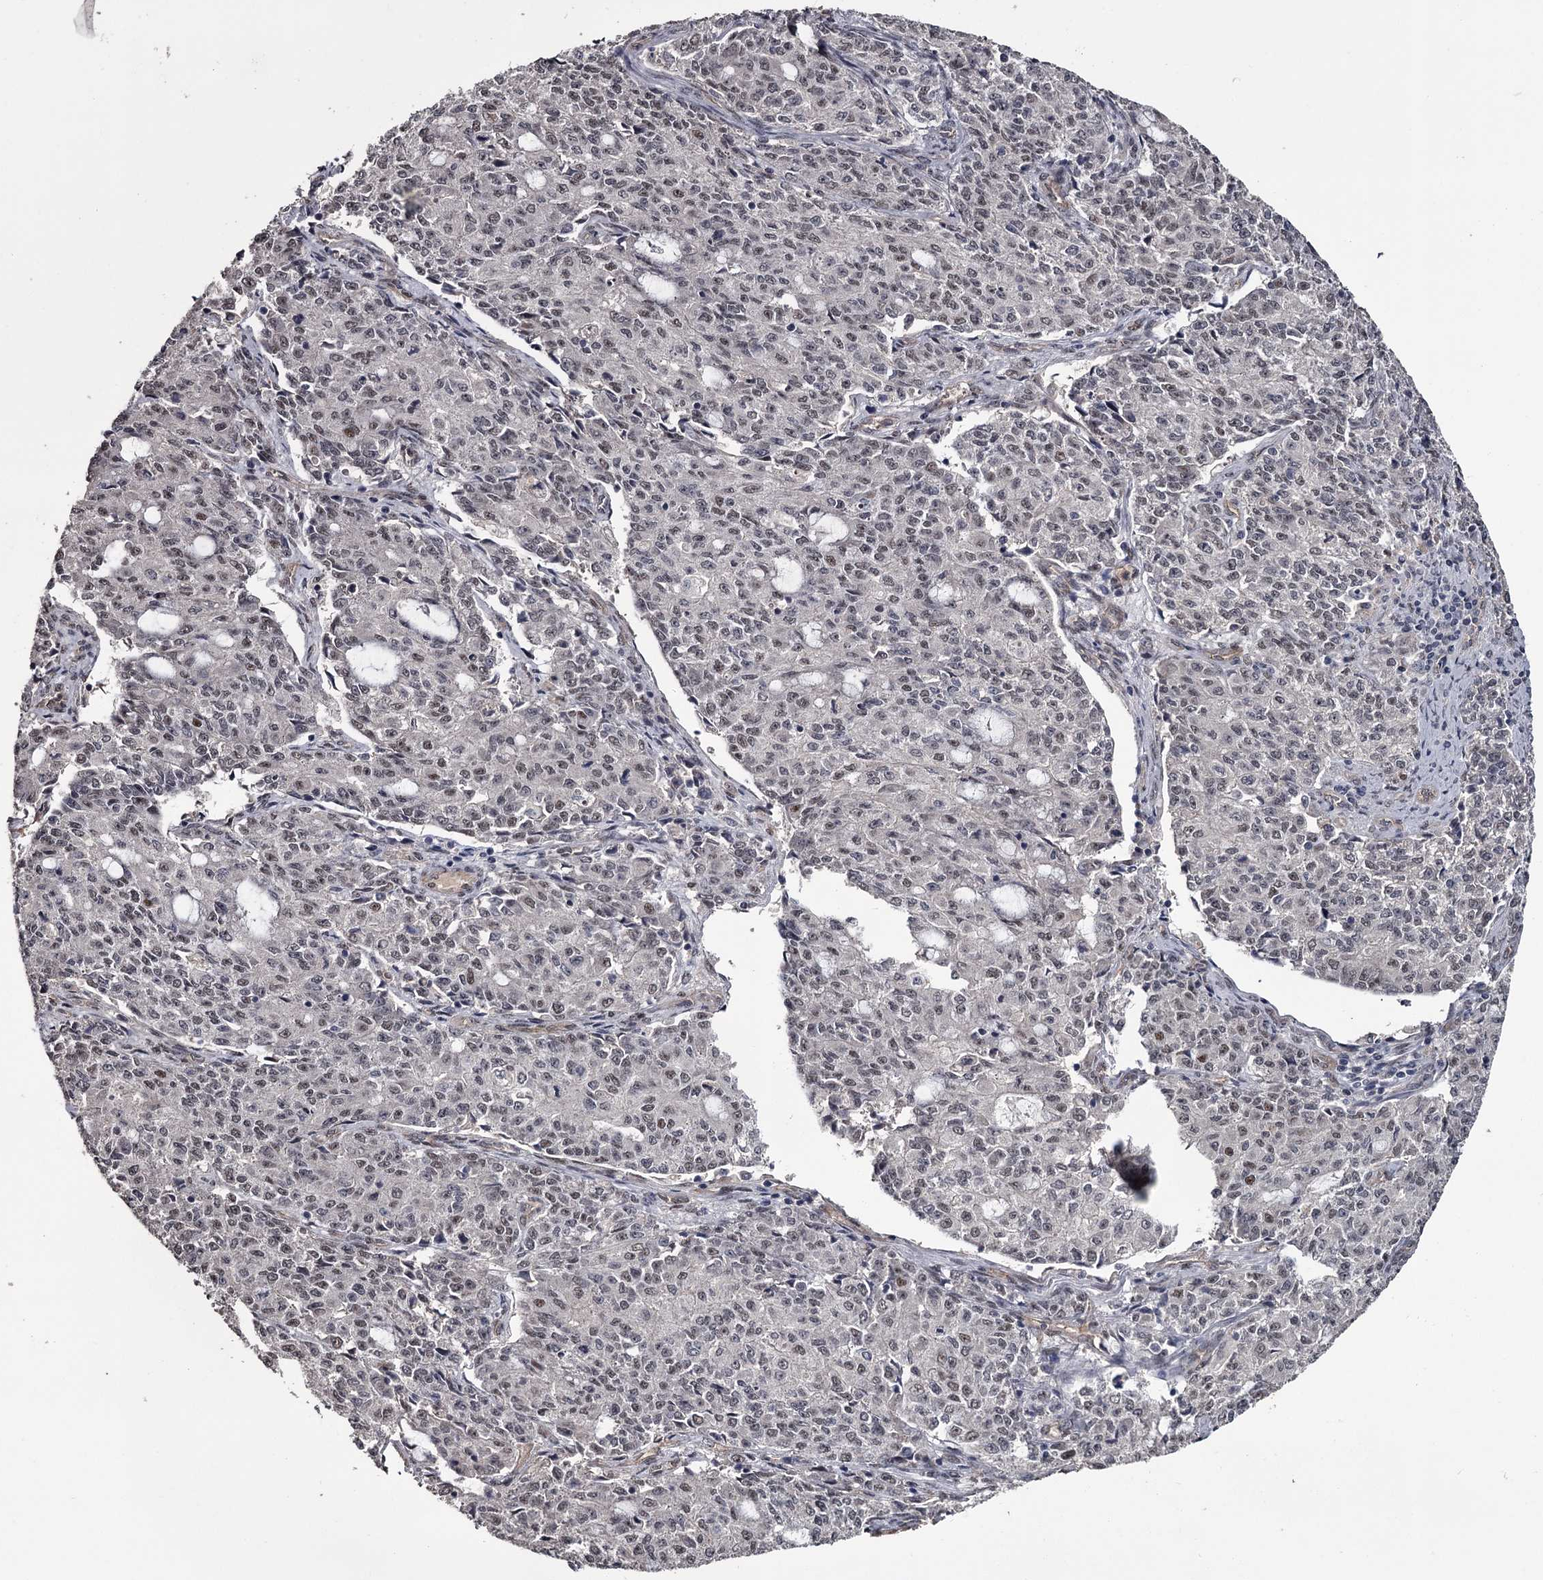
{"staining": {"intensity": "weak", "quantity": "<25%", "location": "nuclear"}, "tissue": "endometrial cancer", "cell_type": "Tumor cells", "image_type": "cancer", "snomed": [{"axis": "morphology", "description": "Adenocarcinoma, NOS"}, {"axis": "topography", "description": "Endometrium"}], "caption": "A micrograph of human adenocarcinoma (endometrial) is negative for staining in tumor cells. The staining was performed using DAB to visualize the protein expression in brown, while the nuclei were stained in blue with hematoxylin (Magnification: 20x).", "gene": "PRPF40B", "patient": {"sex": "female", "age": 50}}